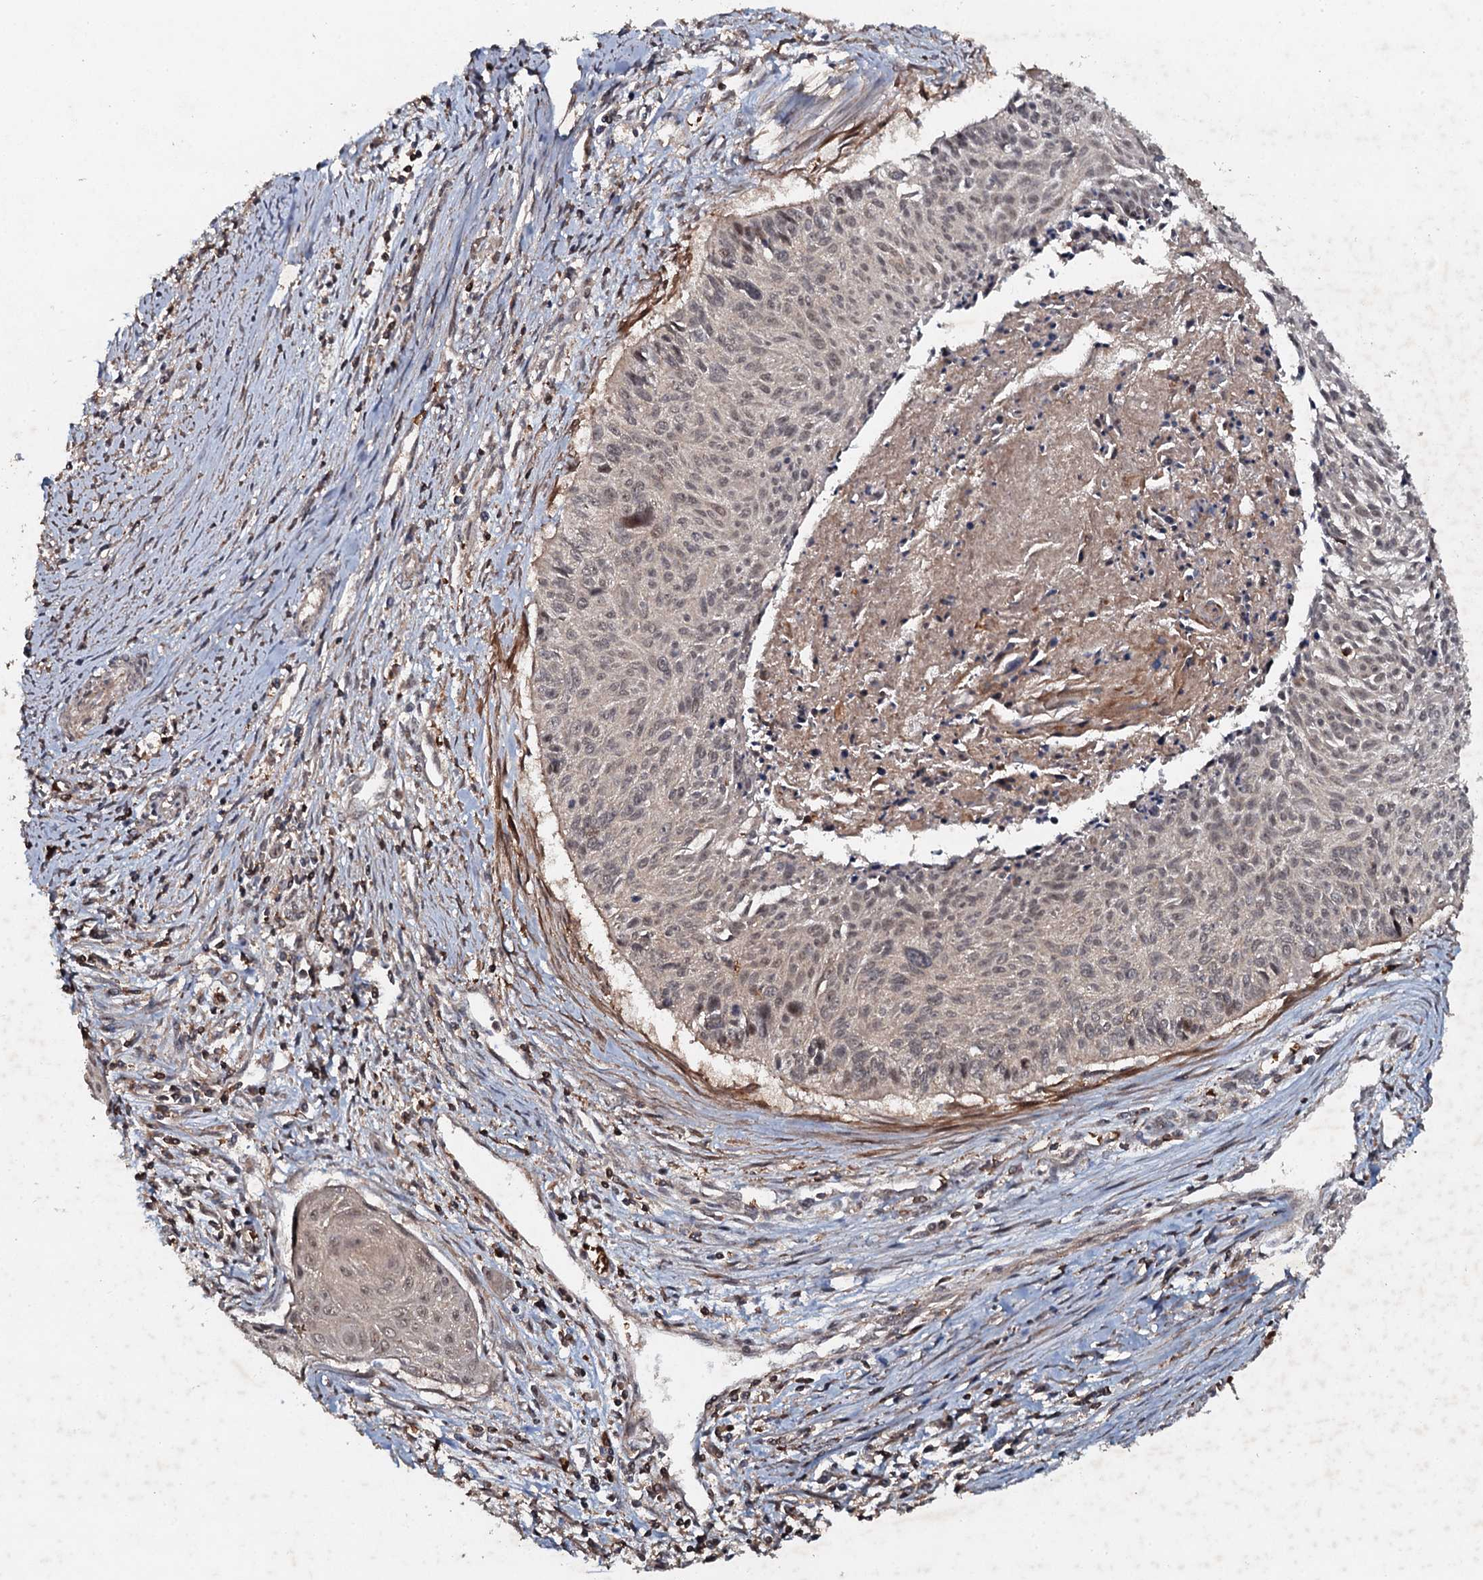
{"staining": {"intensity": "weak", "quantity": "25%-75%", "location": "cytoplasmic/membranous,nuclear"}, "tissue": "cervical cancer", "cell_type": "Tumor cells", "image_type": "cancer", "snomed": [{"axis": "morphology", "description": "Squamous cell carcinoma, NOS"}, {"axis": "topography", "description": "Cervix"}], "caption": "Weak cytoplasmic/membranous and nuclear positivity for a protein is appreciated in approximately 25%-75% of tumor cells of cervical squamous cell carcinoma using IHC.", "gene": "ADGRG3", "patient": {"sex": "female", "age": 55}}